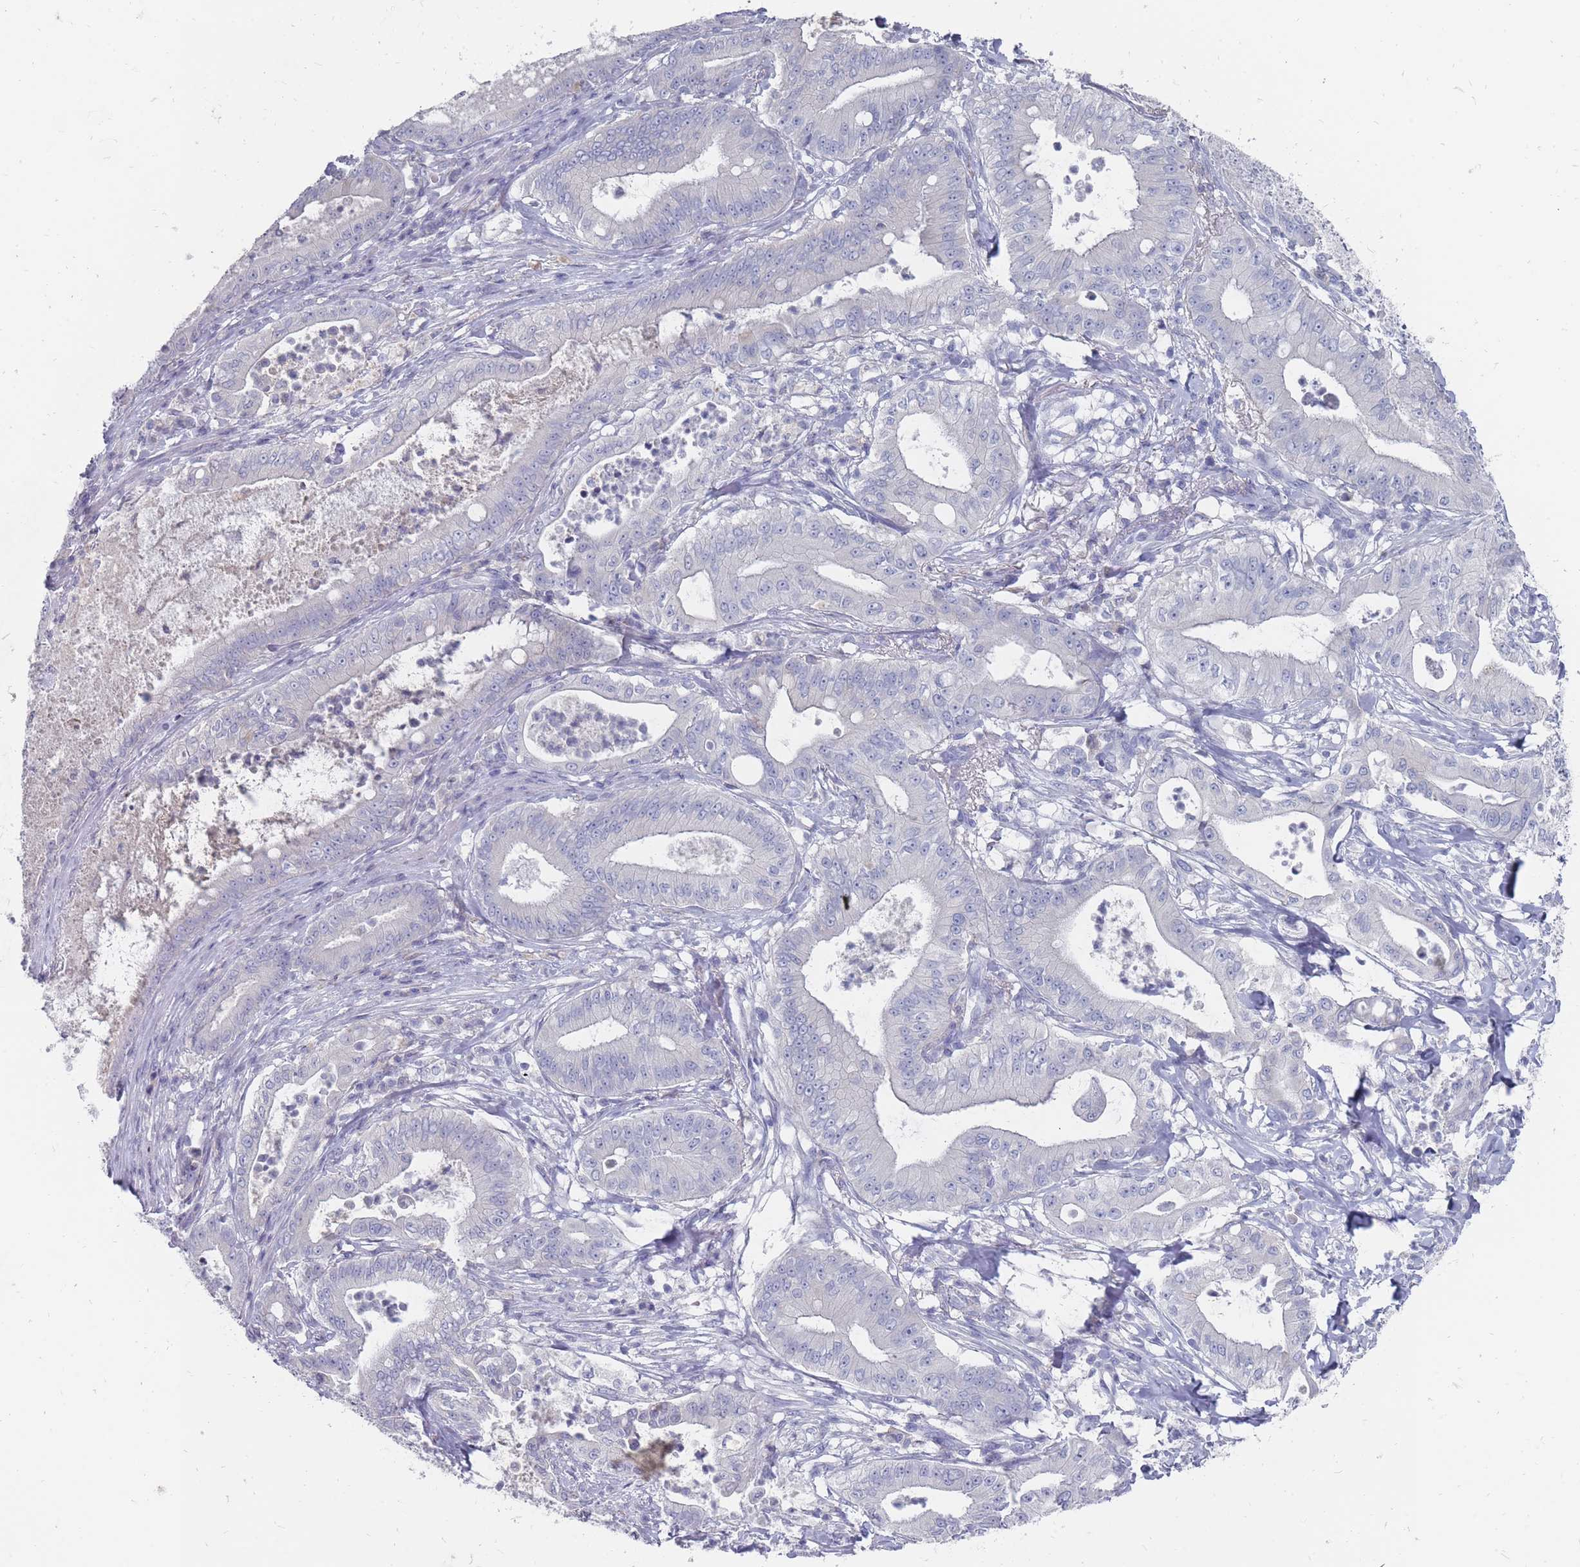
{"staining": {"intensity": "negative", "quantity": "none", "location": "none"}, "tissue": "pancreatic cancer", "cell_type": "Tumor cells", "image_type": "cancer", "snomed": [{"axis": "morphology", "description": "Adenocarcinoma, NOS"}, {"axis": "topography", "description": "Pancreas"}], "caption": "This is an immunohistochemistry (IHC) photomicrograph of pancreatic cancer (adenocarcinoma). There is no positivity in tumor cells.", "gene": "OTULINL", "patient": {"sex": "male", "age": 71}}